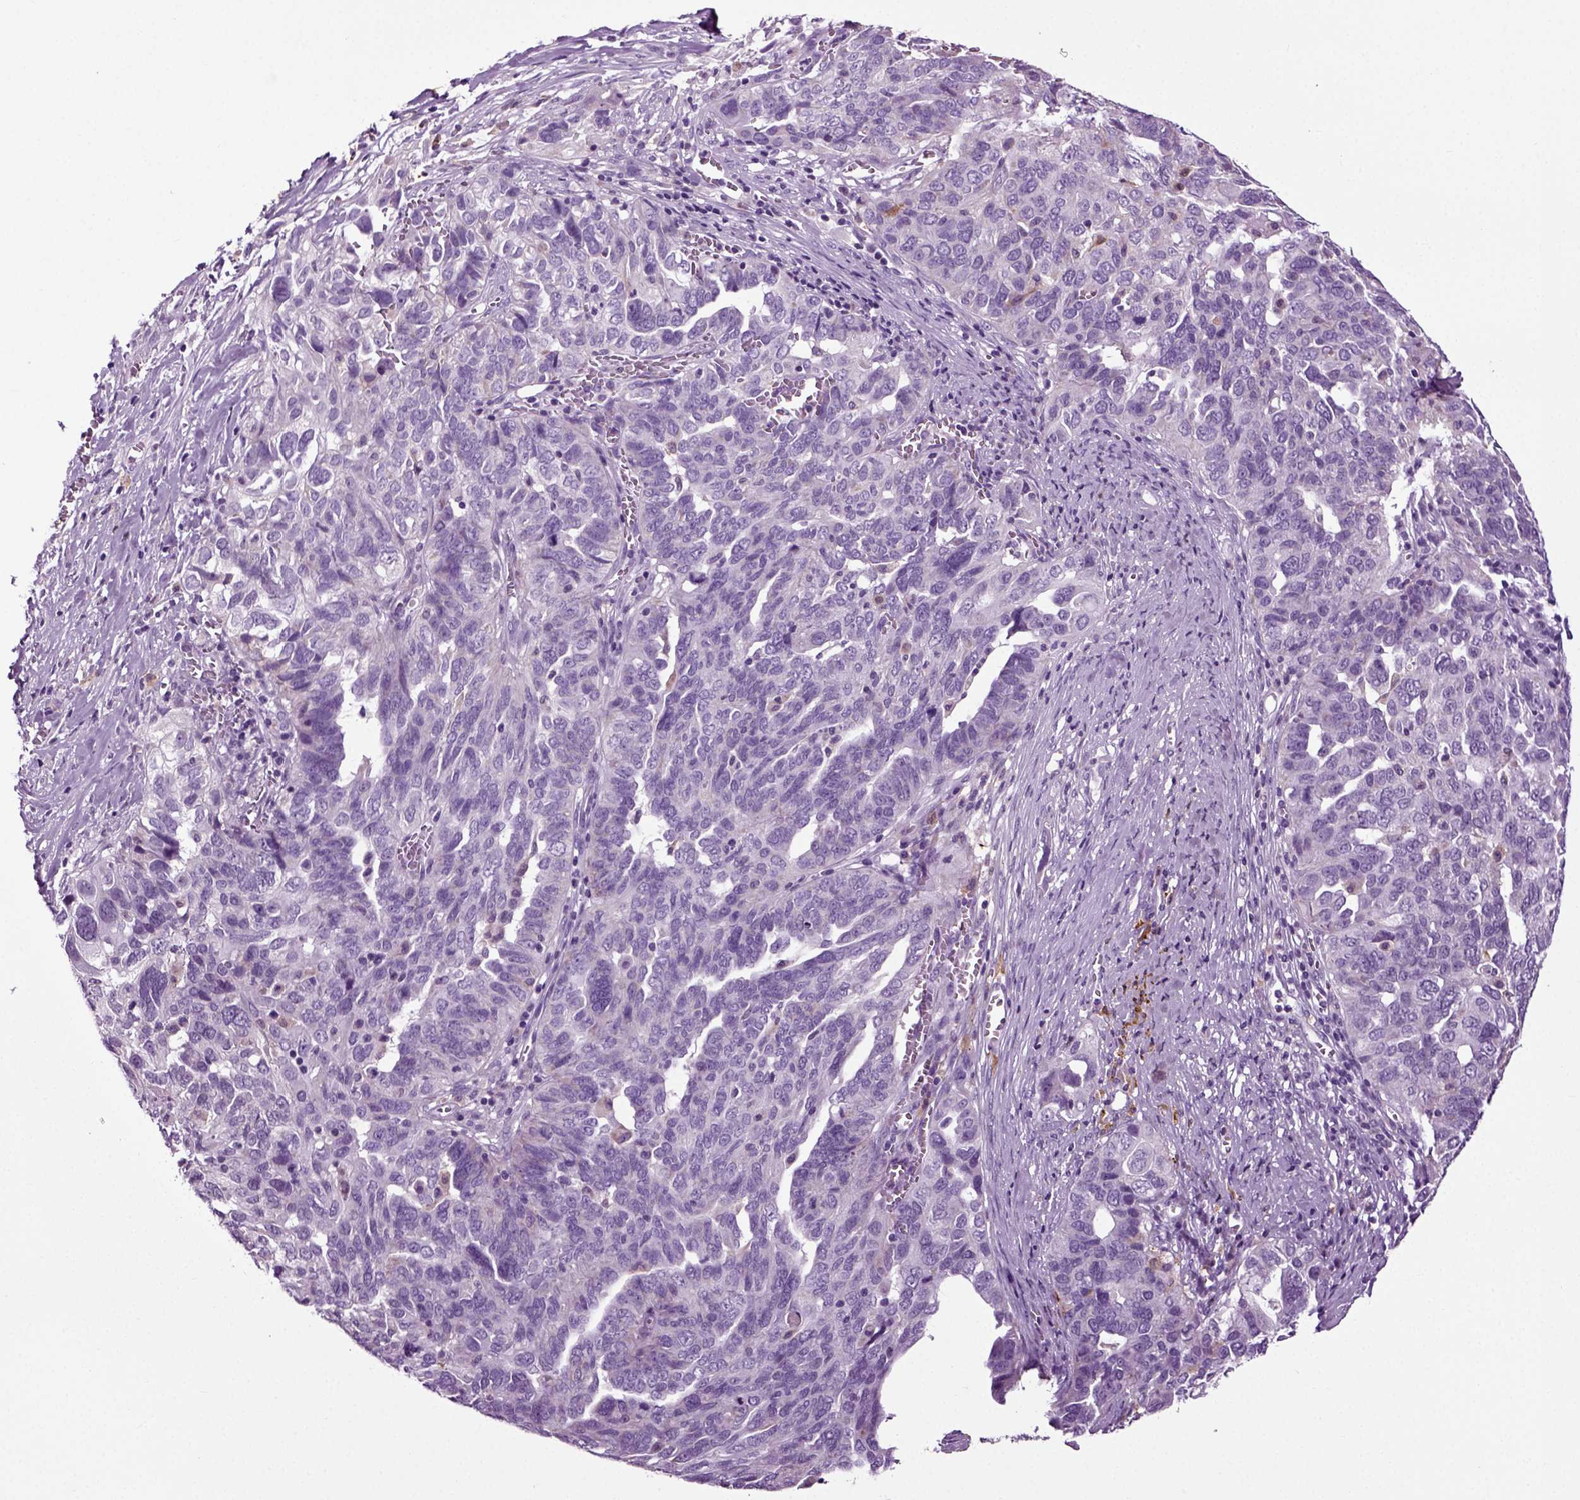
{"staining": {"intensity": "negative", "quantity": "none", "location": "none"}, "tissue": "ovarian cancer", "cell_type": "Tumor cells", "image_type": "cancer", "snomed": [{"axis": "morphology", "description": "Carcinoma, endometroid"}, {"axis": "topography", "description": "Soft tissue"}, {"axis": "topography", "description": "Ovary"}], "caption": "Protein analysis of ovarian cancer (endometroid carcinoma) displays no significant positivity in tumor cells. (DAB (3,3'-diaminobenzidine) immunohistochemistry visualized using brightfield microscopy, high magnification).", "gene": "DNAH10", "patient": {"sex": "female", "age": 52}}